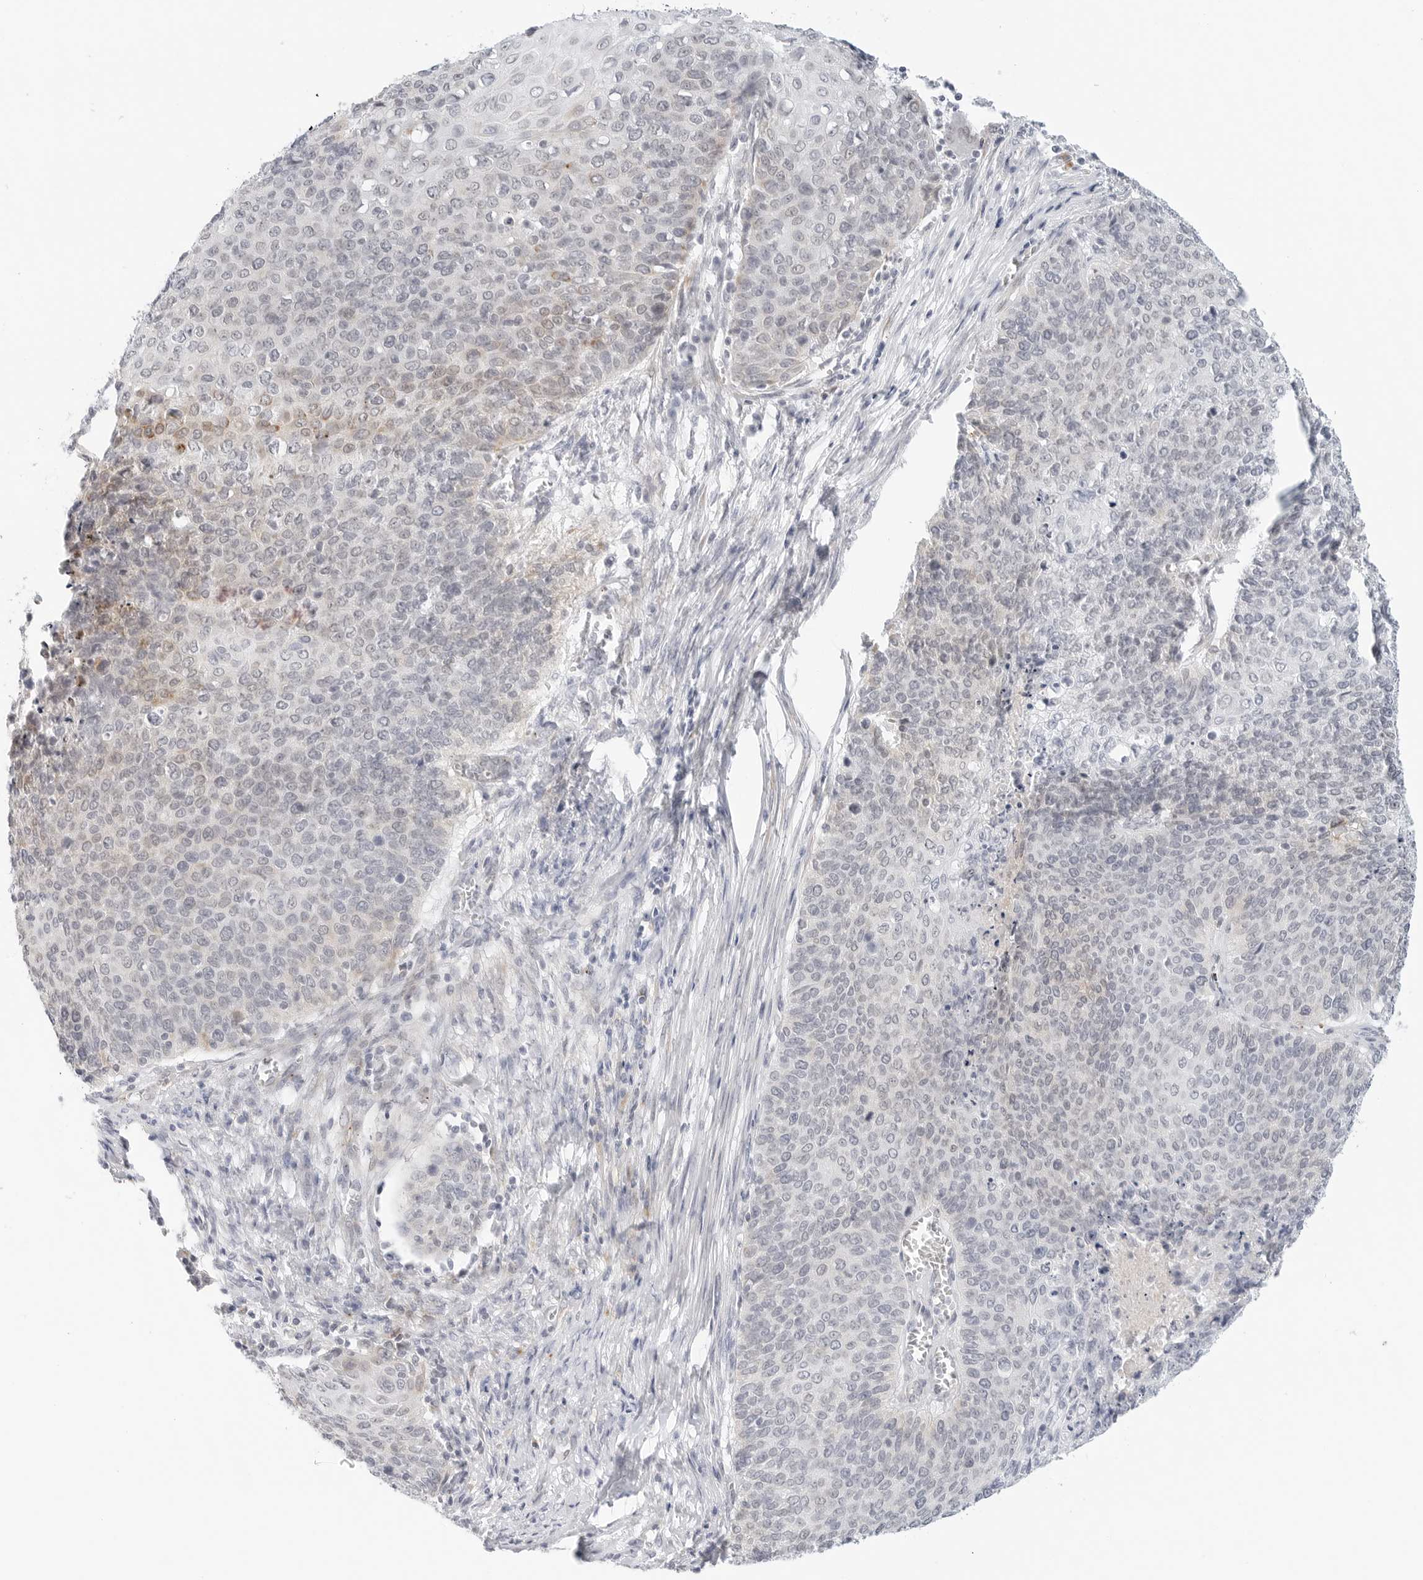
{"staining": {"intensity": "weak", "quantity": "<25%", "location": "cytoplasmic/membranous"}, "tissue": "cervical cancer", "cell_type": "Tumor cells", "image_type": "cancer", "snomed": [{"axis": "morphology", "description": "Squamous cell carcinoma, NOS"}, {"axis": "topography", "description": "Cervix"}], "caption": "DAB immunohistochemical staining of cervical squamous cell carcinoma reveals no significant expression in tumor cells.", "gene": "TSEN2", "patient": {"sex": "female", "age": 39}}